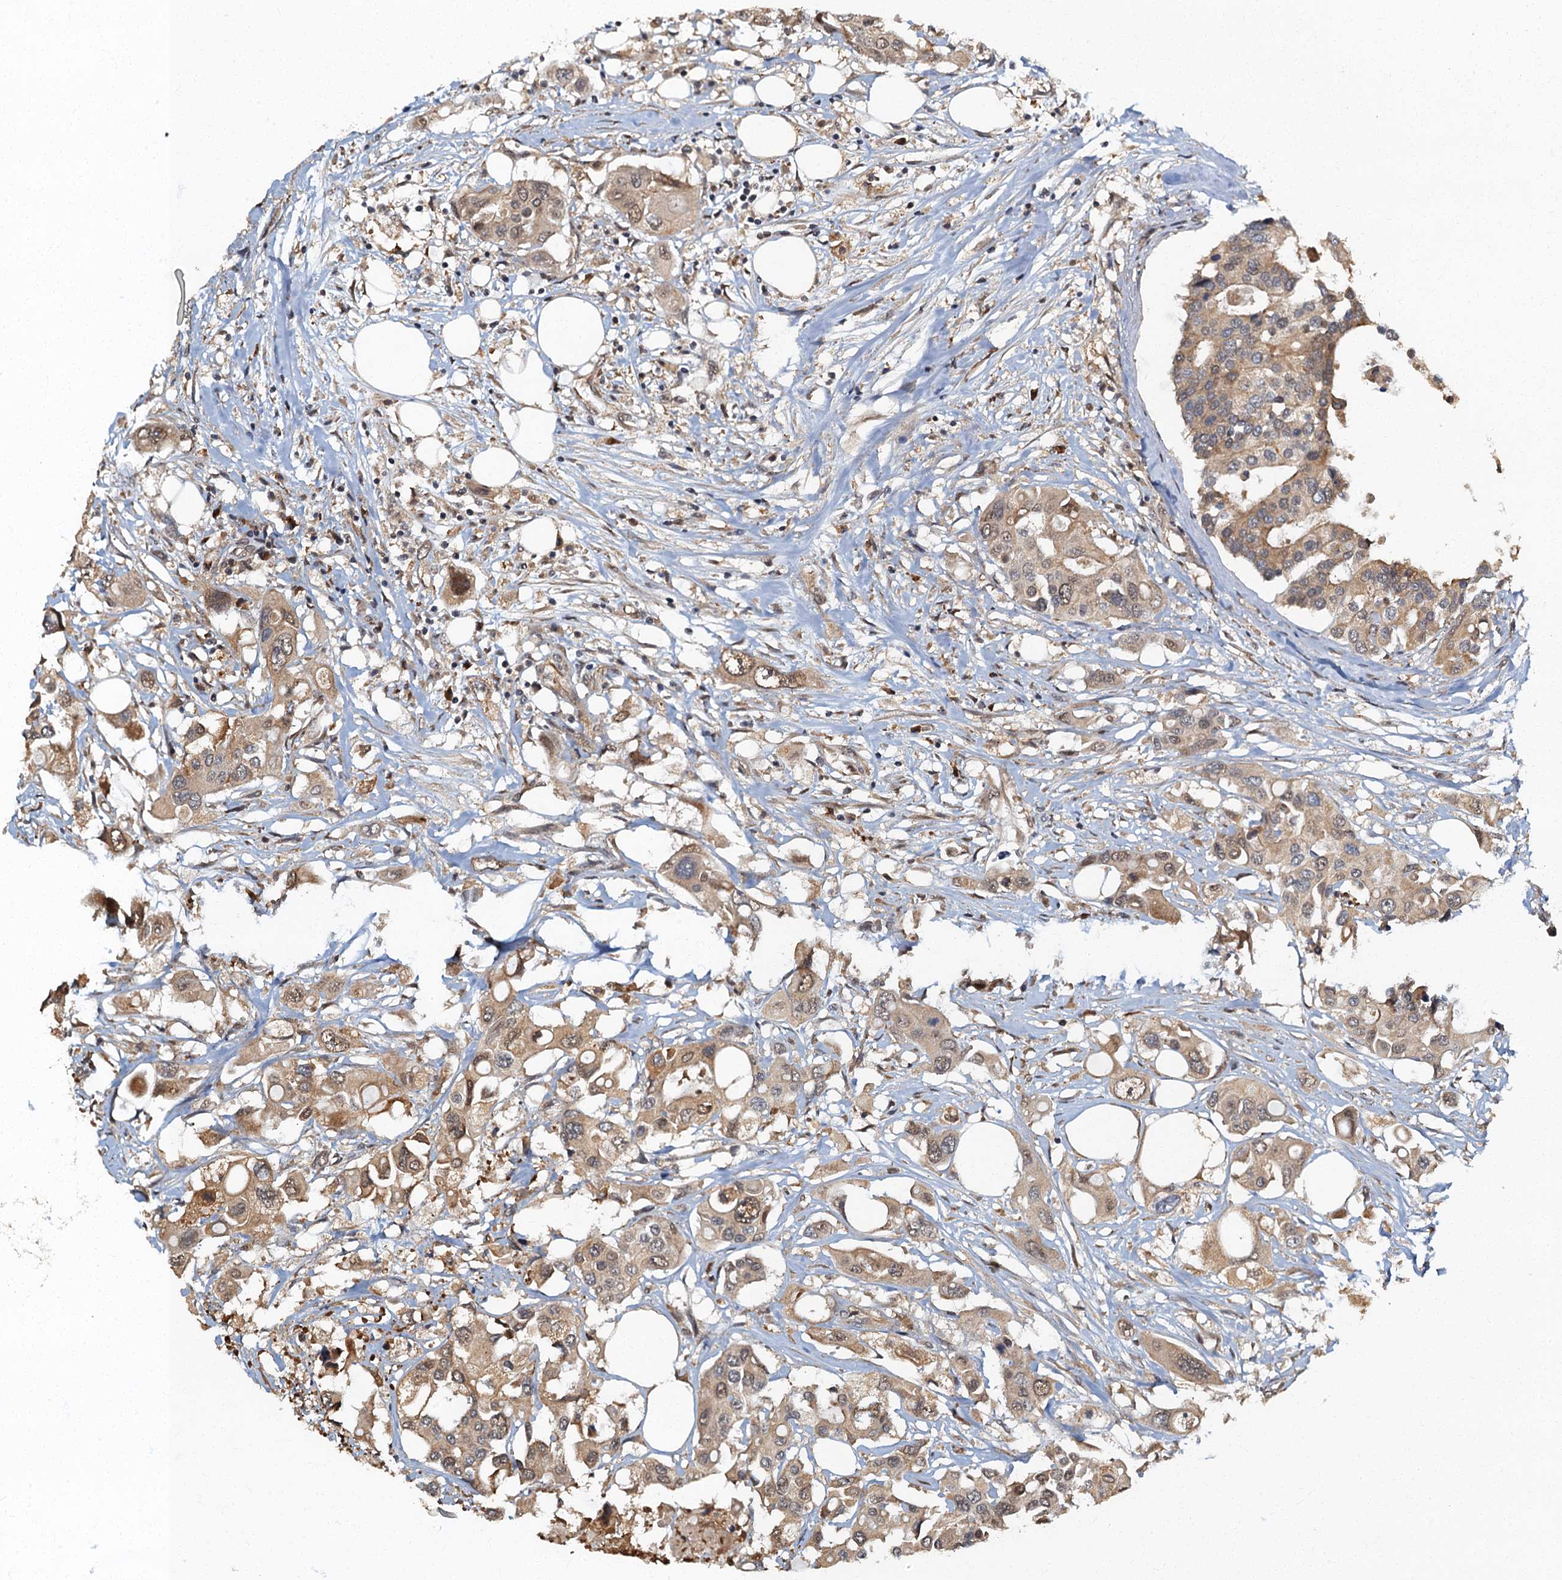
{"staining": {"intensity": "moderate", "quantity": "25%-75%", "location": "cytoplasmic/membranous,nuclear"}, "tissue": "colorectal cancer", "cell_type": "Tumor cells", "image_type": "cancer", "snomed": [{"axis": "morphology", "description": "Adenocarcinoma, NOS"}, {"axis": "topography", "description": "Colon"}], "caption": "Colorectal cancer was stained to show a protein in brown. There is medium levels of moderate cytoplasmic/membranous and nuclear staining in approximately 25%-75% of tumor cells.", "gene": "TBCK", "patient": {"sex": "male", "age": 77}}